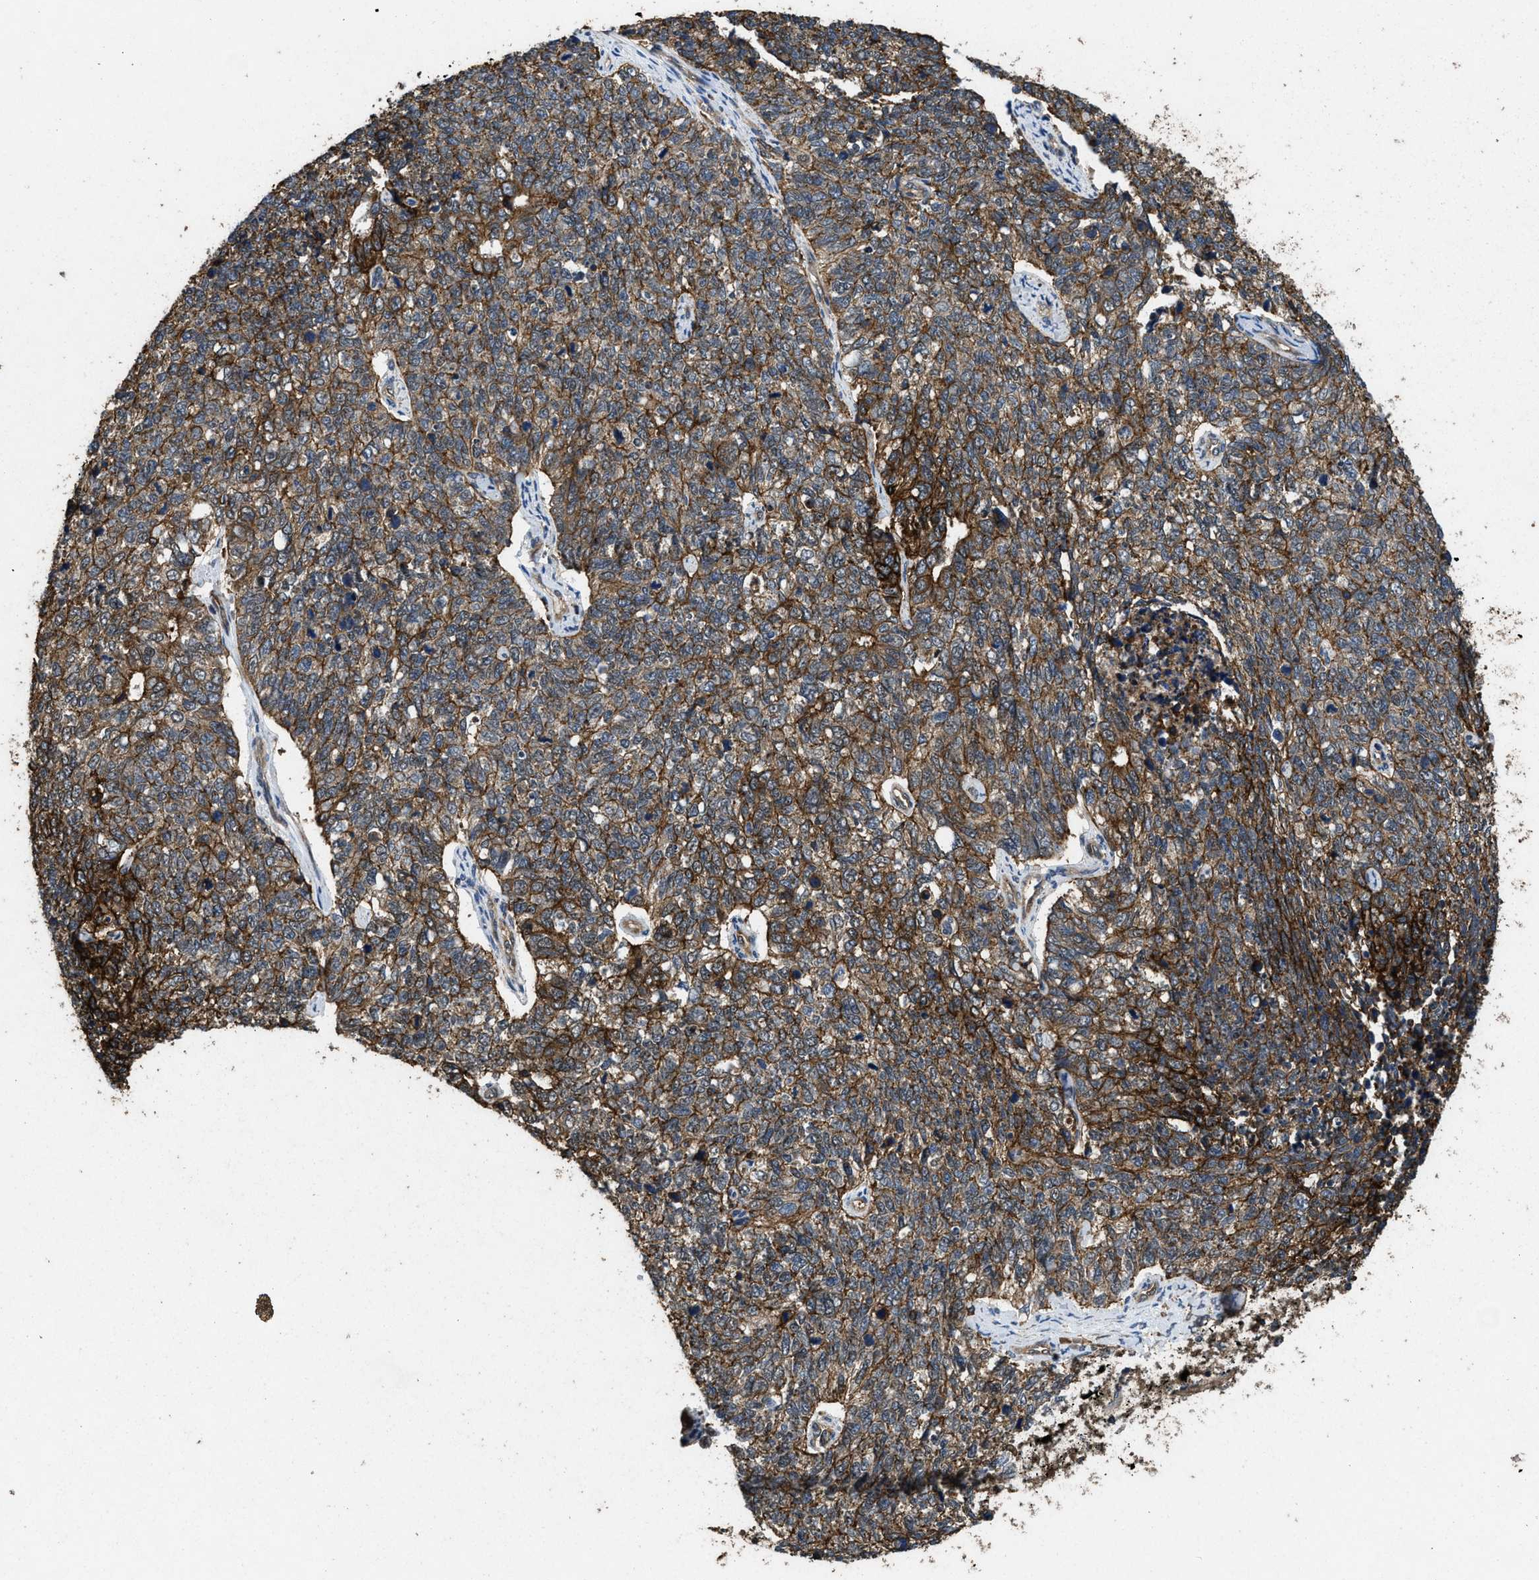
{"staining": {"intensity": "moderate", "quantity": ">75%", "location": "cytoplasmic/membranous"}, "tissue": "cervical cancer", "cell_type": "Tumor cells", "image_type": "cancer", "snomed": [{"axis": "morphology", "description": "Squamous cell carcinoma, NOS"}, {"axis": "topography", "description": "Cervix"}], "caption": "Approximately >75% of tumor cells in cervical cancer (squamous cell carcinoma) demonstrate moderate cytoplasmic/membranous protein expression as visualized by brown immunohistochemical staining.", "gene": "LINGO2", "patient": {"sex": "female", "age": 63}}